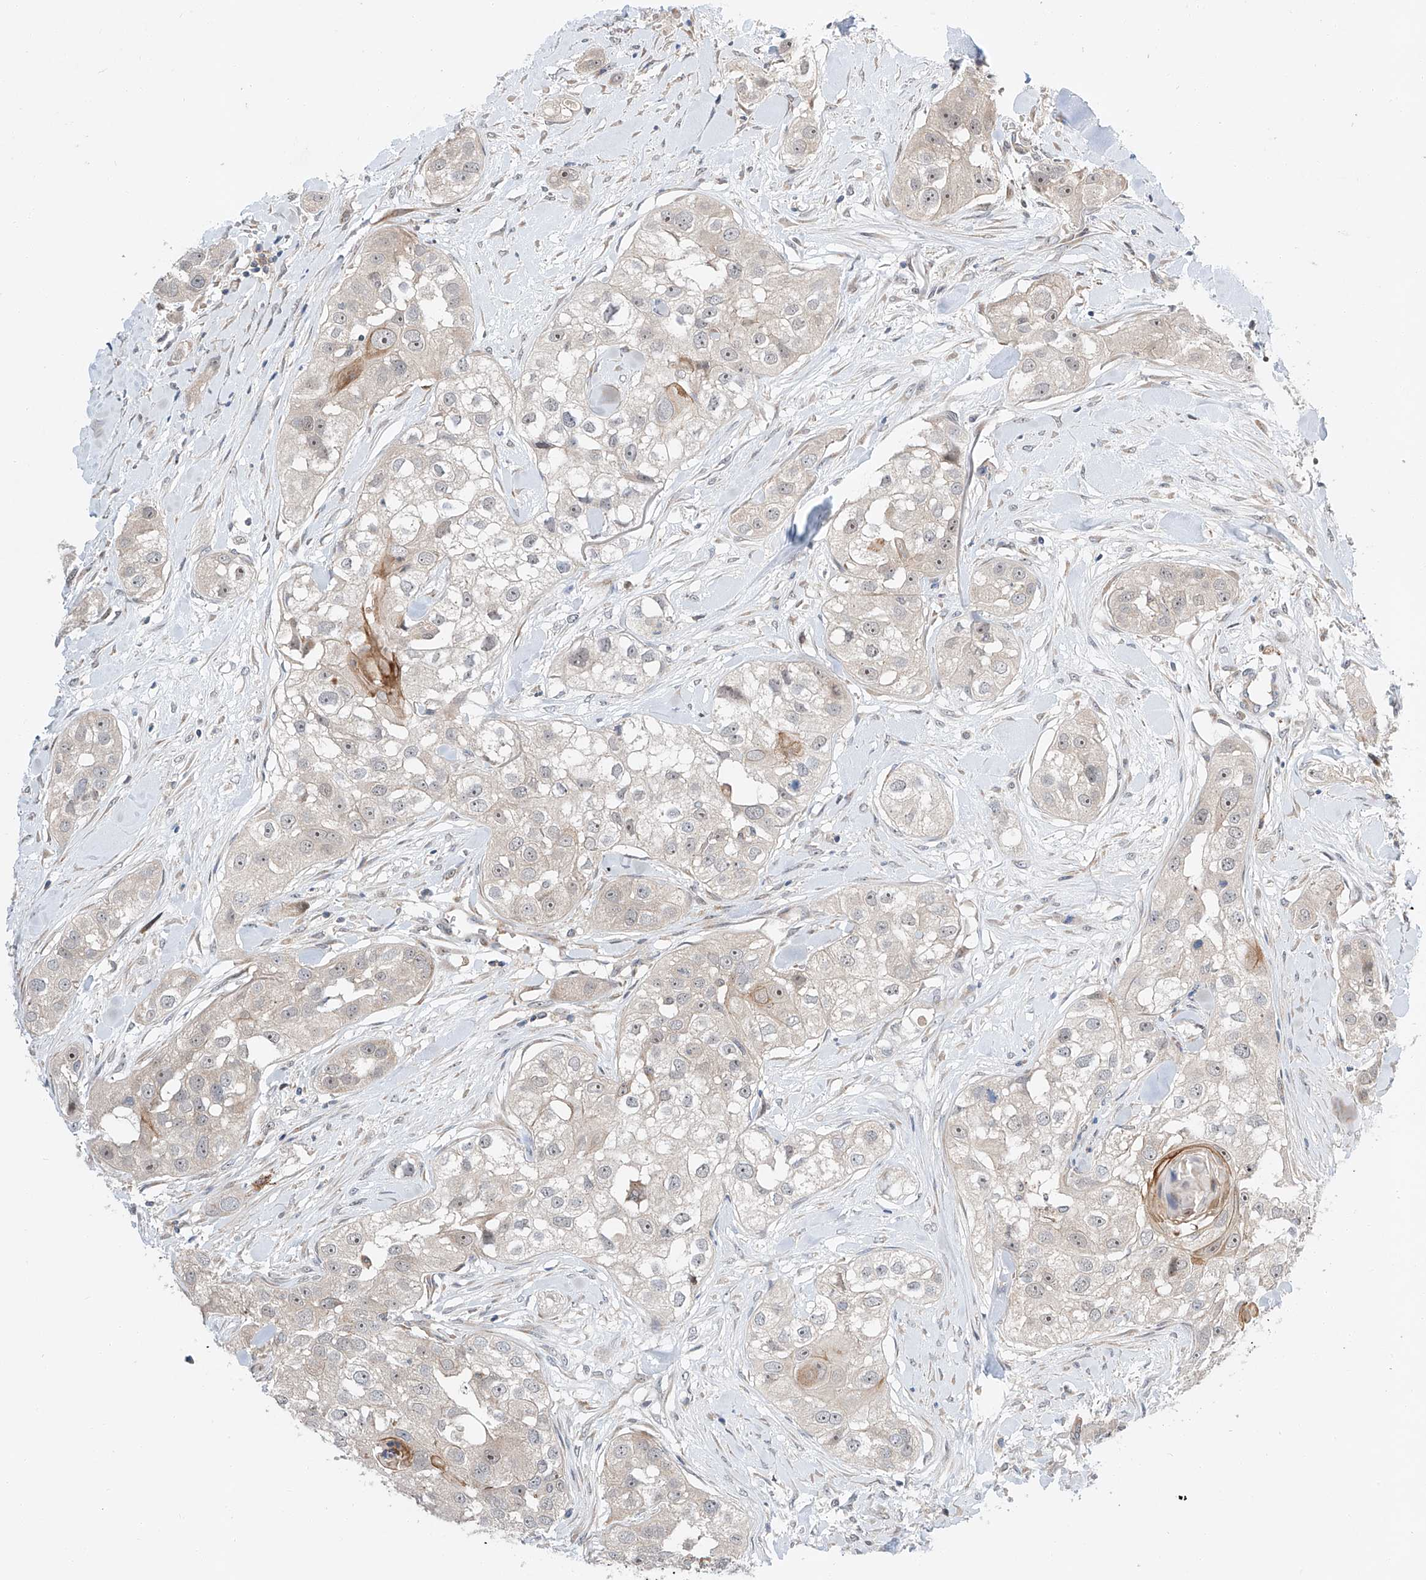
{"staining": {"intensity": "weak", "quantity": "<25%", "location": "nuclear"}, "tissue": "head and neck cancer", "cell_type": "Tumor cells", "image_type": "cancer", "snomed": [{"axis": "morphology", "description": "Normal tissue, NOS"}, {"axis": "morphology", "description": "Squamous cell carcinoma, NOS"}, {"axis": "topography", "description": "Skeletal muscle"}, {"axis": "topography", "description": "Head-Neck"}], "caption": "Squamous cell carcinoma (head and neck) was stained to show a protein in brown. There is no significant positivity in tumor cells.", "gene": "CLDND1", "patient": {"sex": "male", "age": 51}}